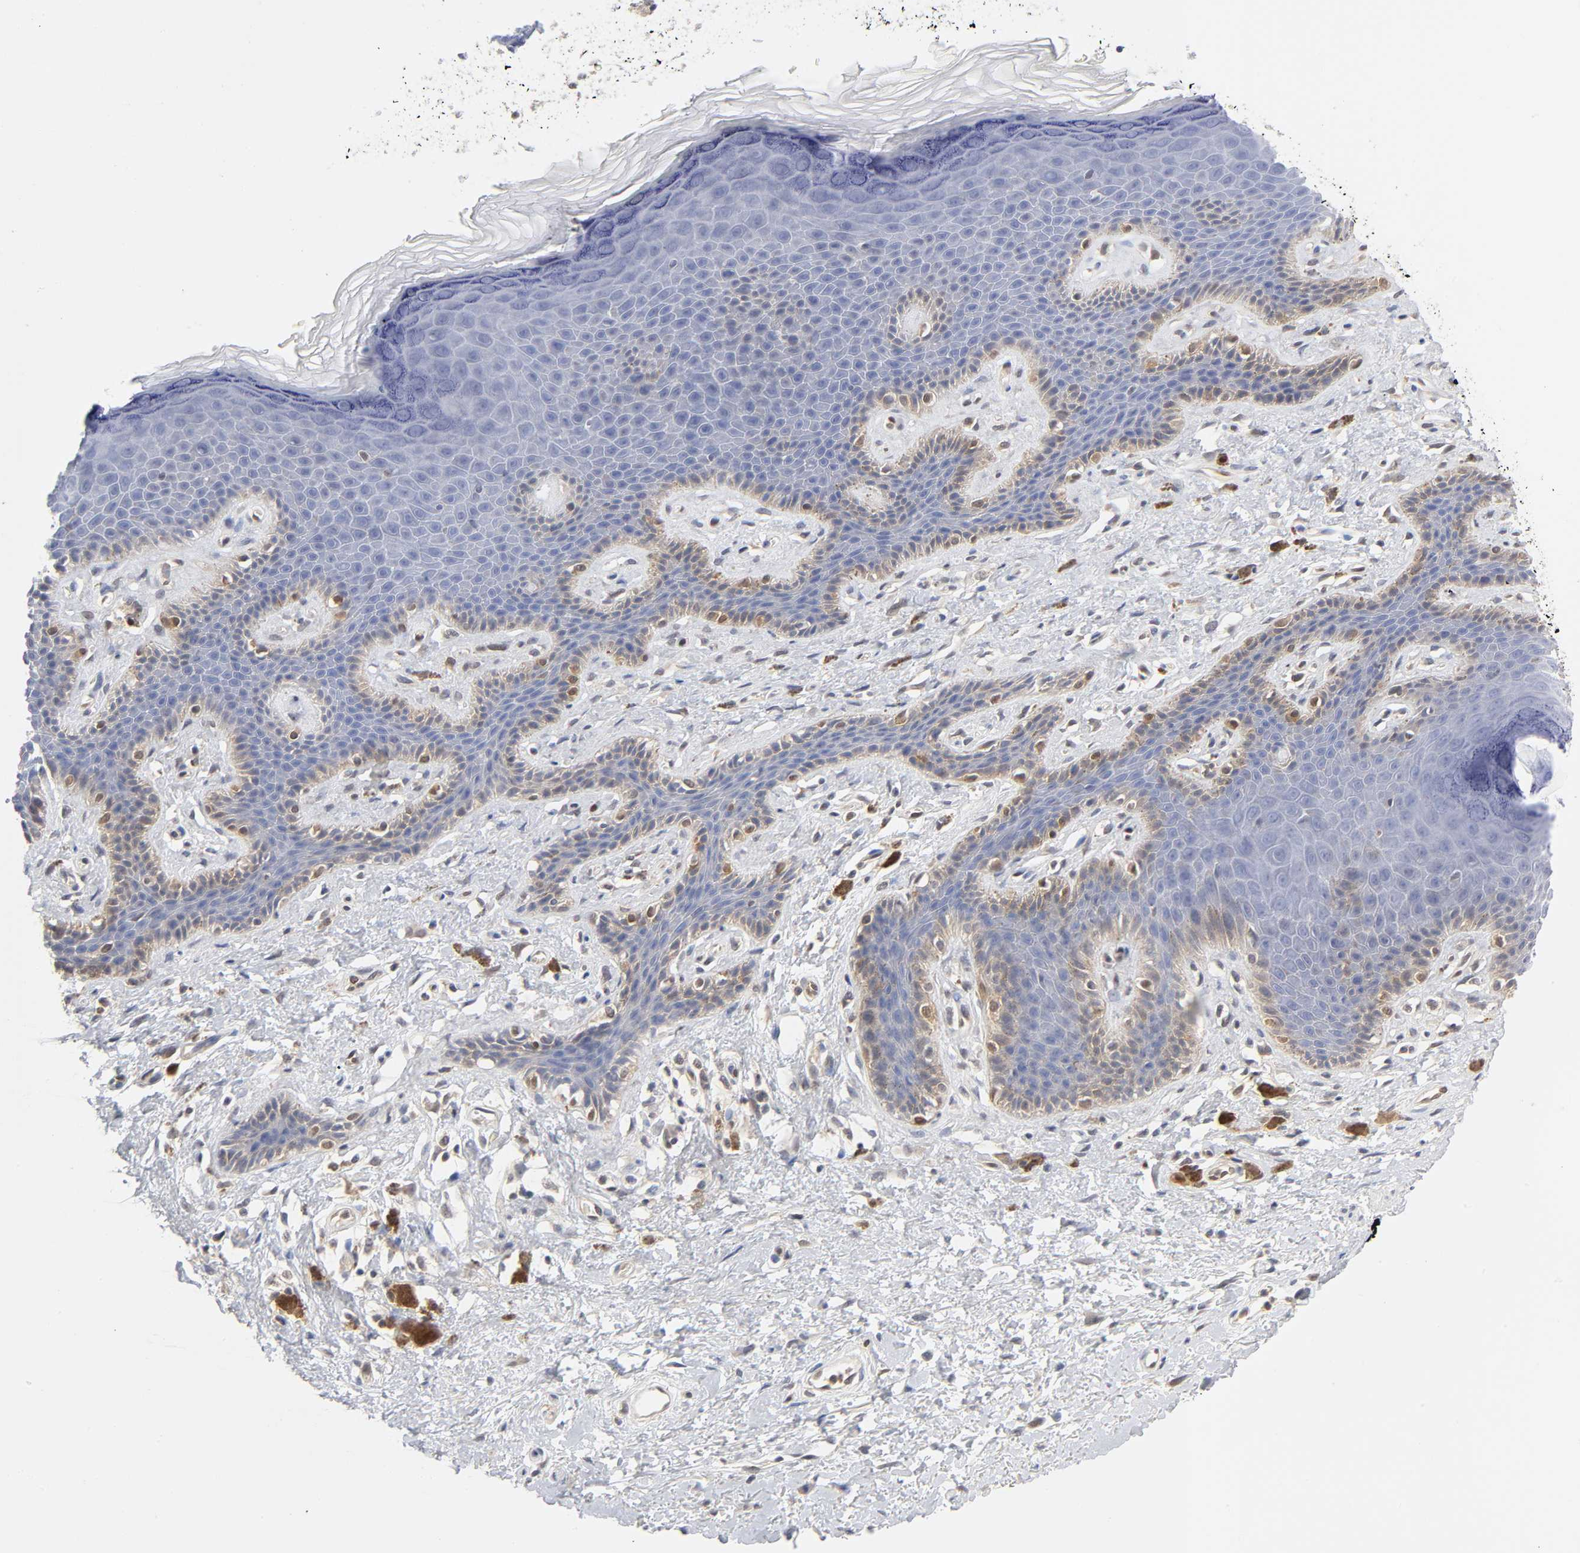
{"staining": {"intensity": "moderate", "quantity": "<25%", "location": "cytoplasmic/membranous"}, "tissue": "skin", "cell_type": "Epidermal cells", "image_type": "normal", "snomed": [{"axis": "morphology", "description": "Normal tissue, NOS"}, {"axis": "topography", "description": "Anal"}], "caption": "Immunohistochemistry micrograph of unremarkable skin stained for a protein (brown), which displays low levels of moderate cytoplasmic/membranous expression in about <25% of epidermal cells.", "gene": "DFFB", "patient": {"sex": "female", "age": 46}}